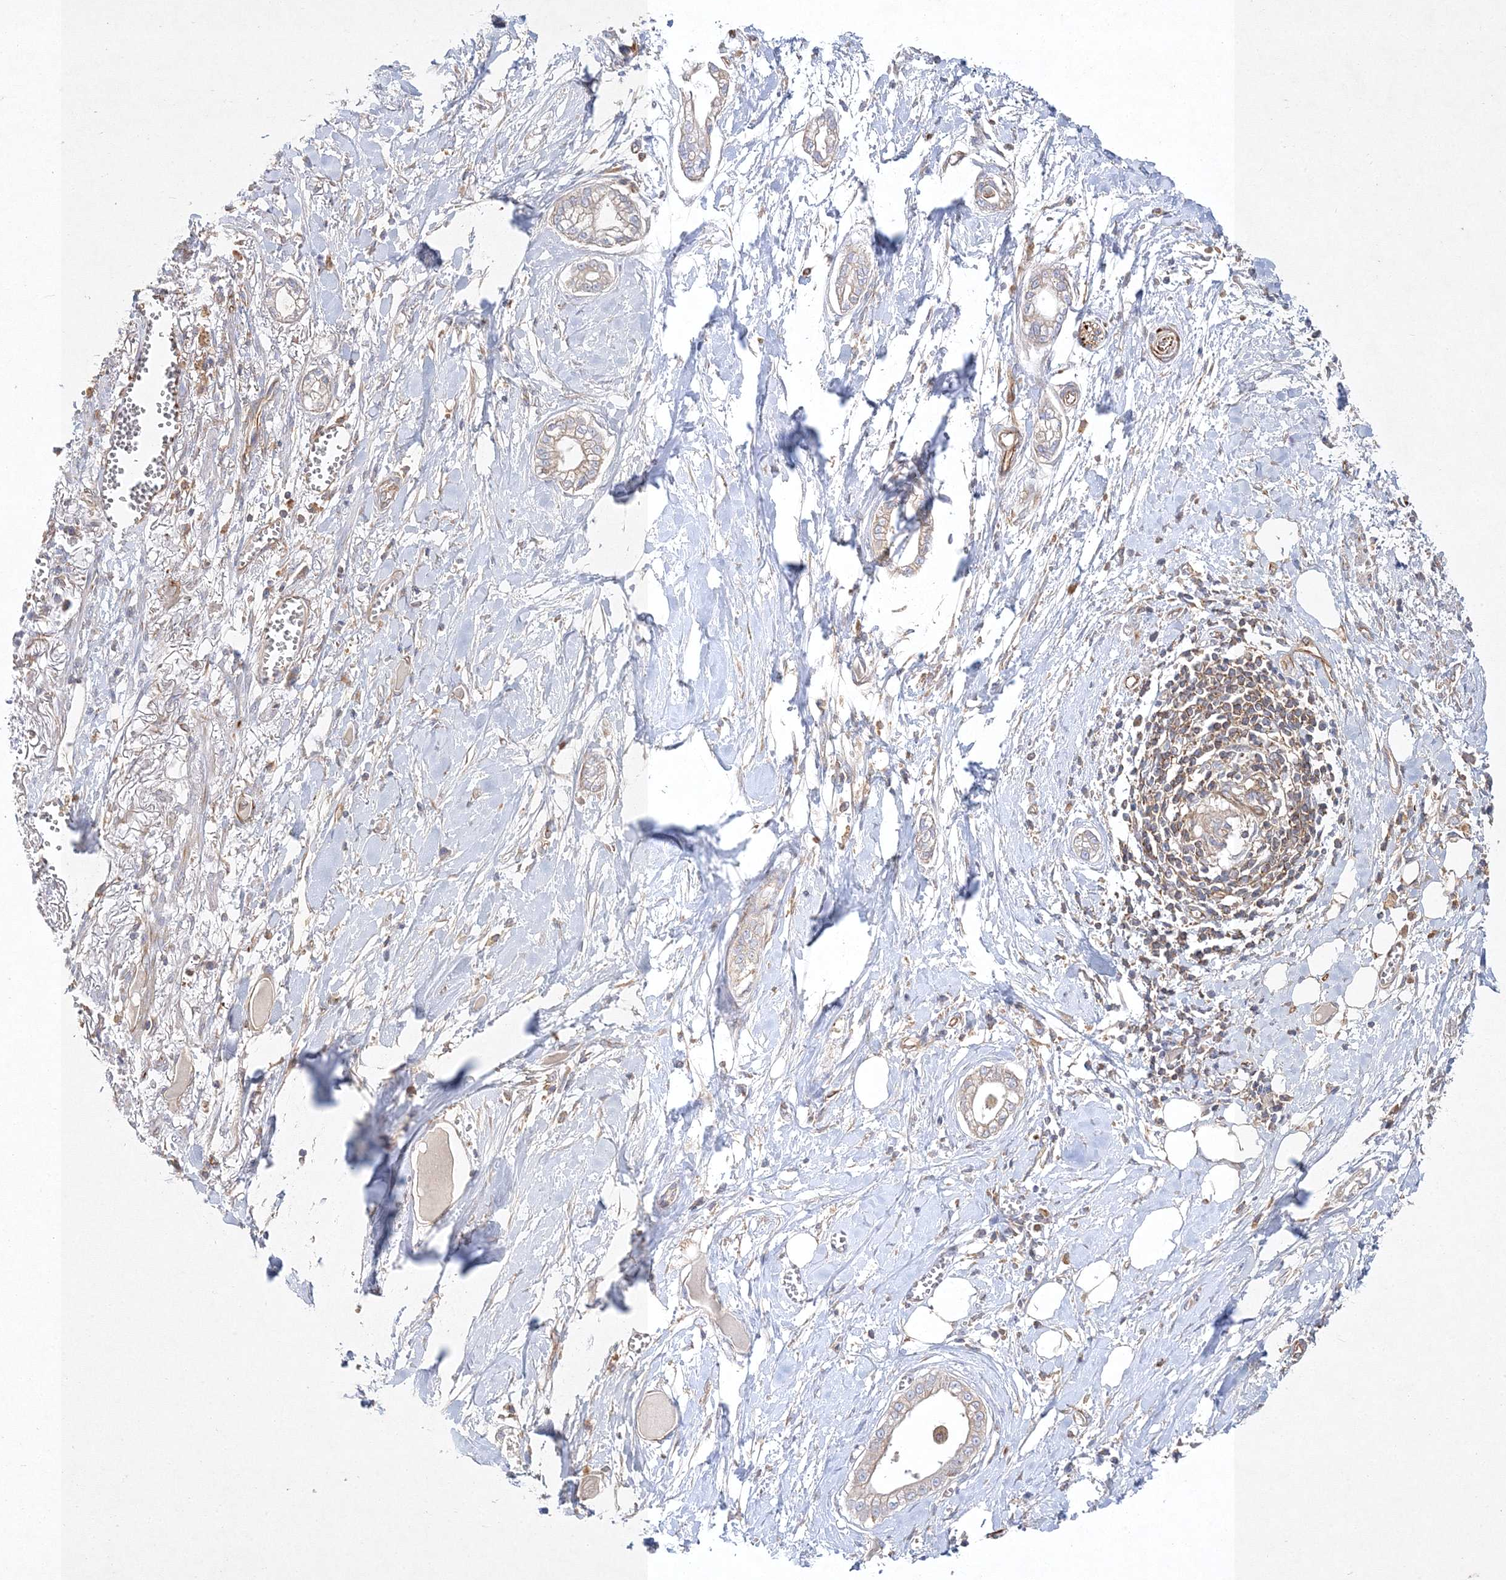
{"staining": {"intensity": "weak", "quantity": "<25%", "location": "cytoplasmic/membranous"}, "tissue": "pancreatic cancer", "cell_type": "Tumor cells", "image_type": "cancer", "snomed": [{"axis": "morphology", "description": "Adenocarcinoma, NOS"}, {"axis": "topography", "description": "Pancreas"}], "caption": "Immunohistochemistry histopathology image of adenocarcinoma (pancreatic) stained for a protein (brown), which demonstrates no positivity in tumor cells.", "gene": "WDR37", "patient": {"sex": "male", "age": 68}}